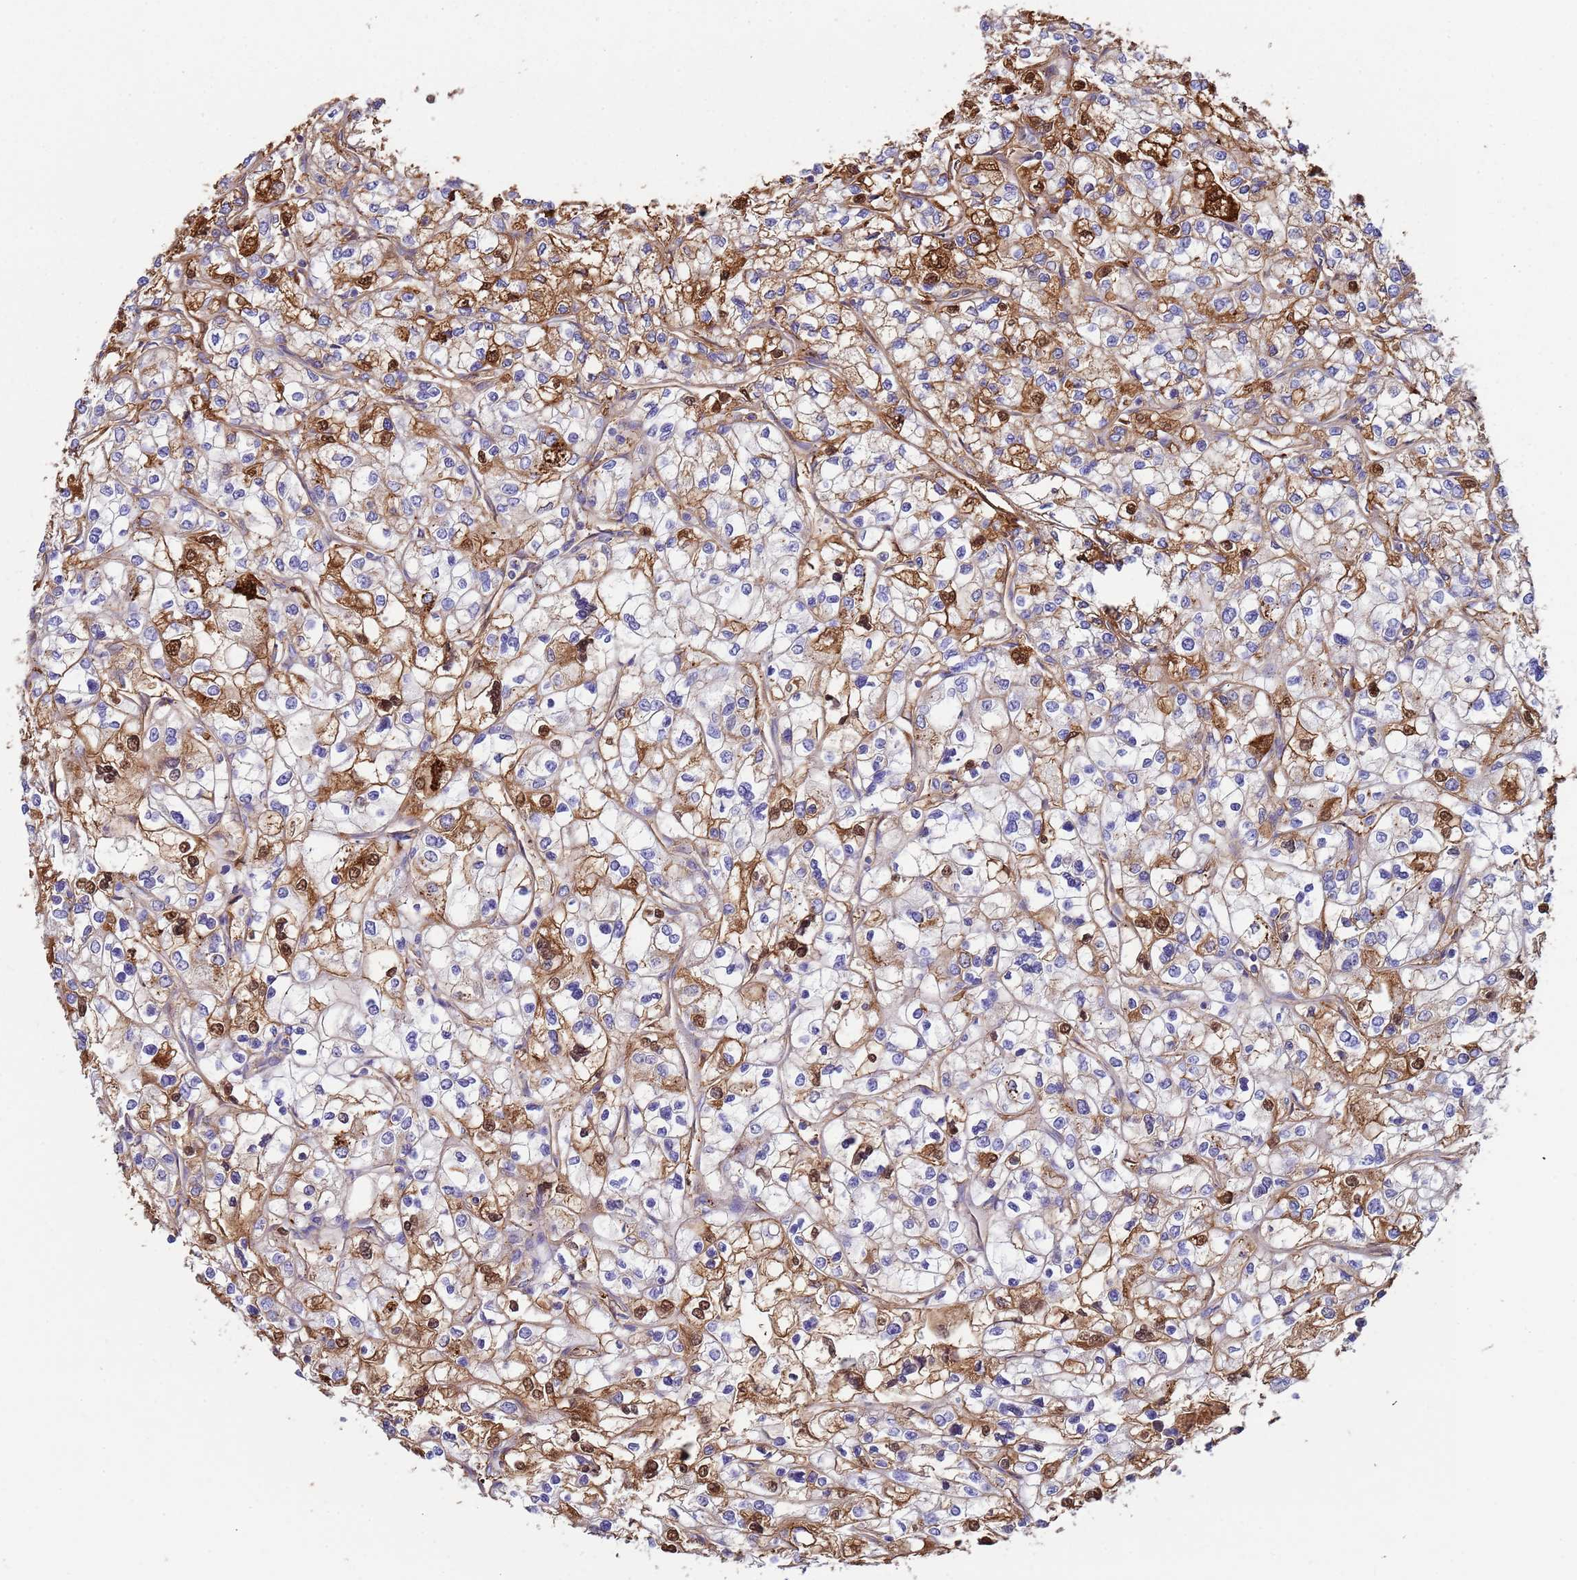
{"staining": {"intensity": "moderate", "quantity": "25%-75%", "location": "cytoplasmic/membranous"}, "tissue": "renal cancer", "cell_type": "Tumor cells", "image_type": "cancer", "snomed": [{"axis": "morphology", "description": "Adenocarcinoma, NOS"}, {"axis": "topography", "description": "Kidney"}], "caption": "Renal adenocarcinoma tissue reveals moderate cytoplasmic/membranous positivity in about 25%-75% of tumor cells (brown staining indicates protein expression, while blue staining denotes nuclei).", "gene": "CYSLTR2", "patient": {"sex": "male", "age": 80}}